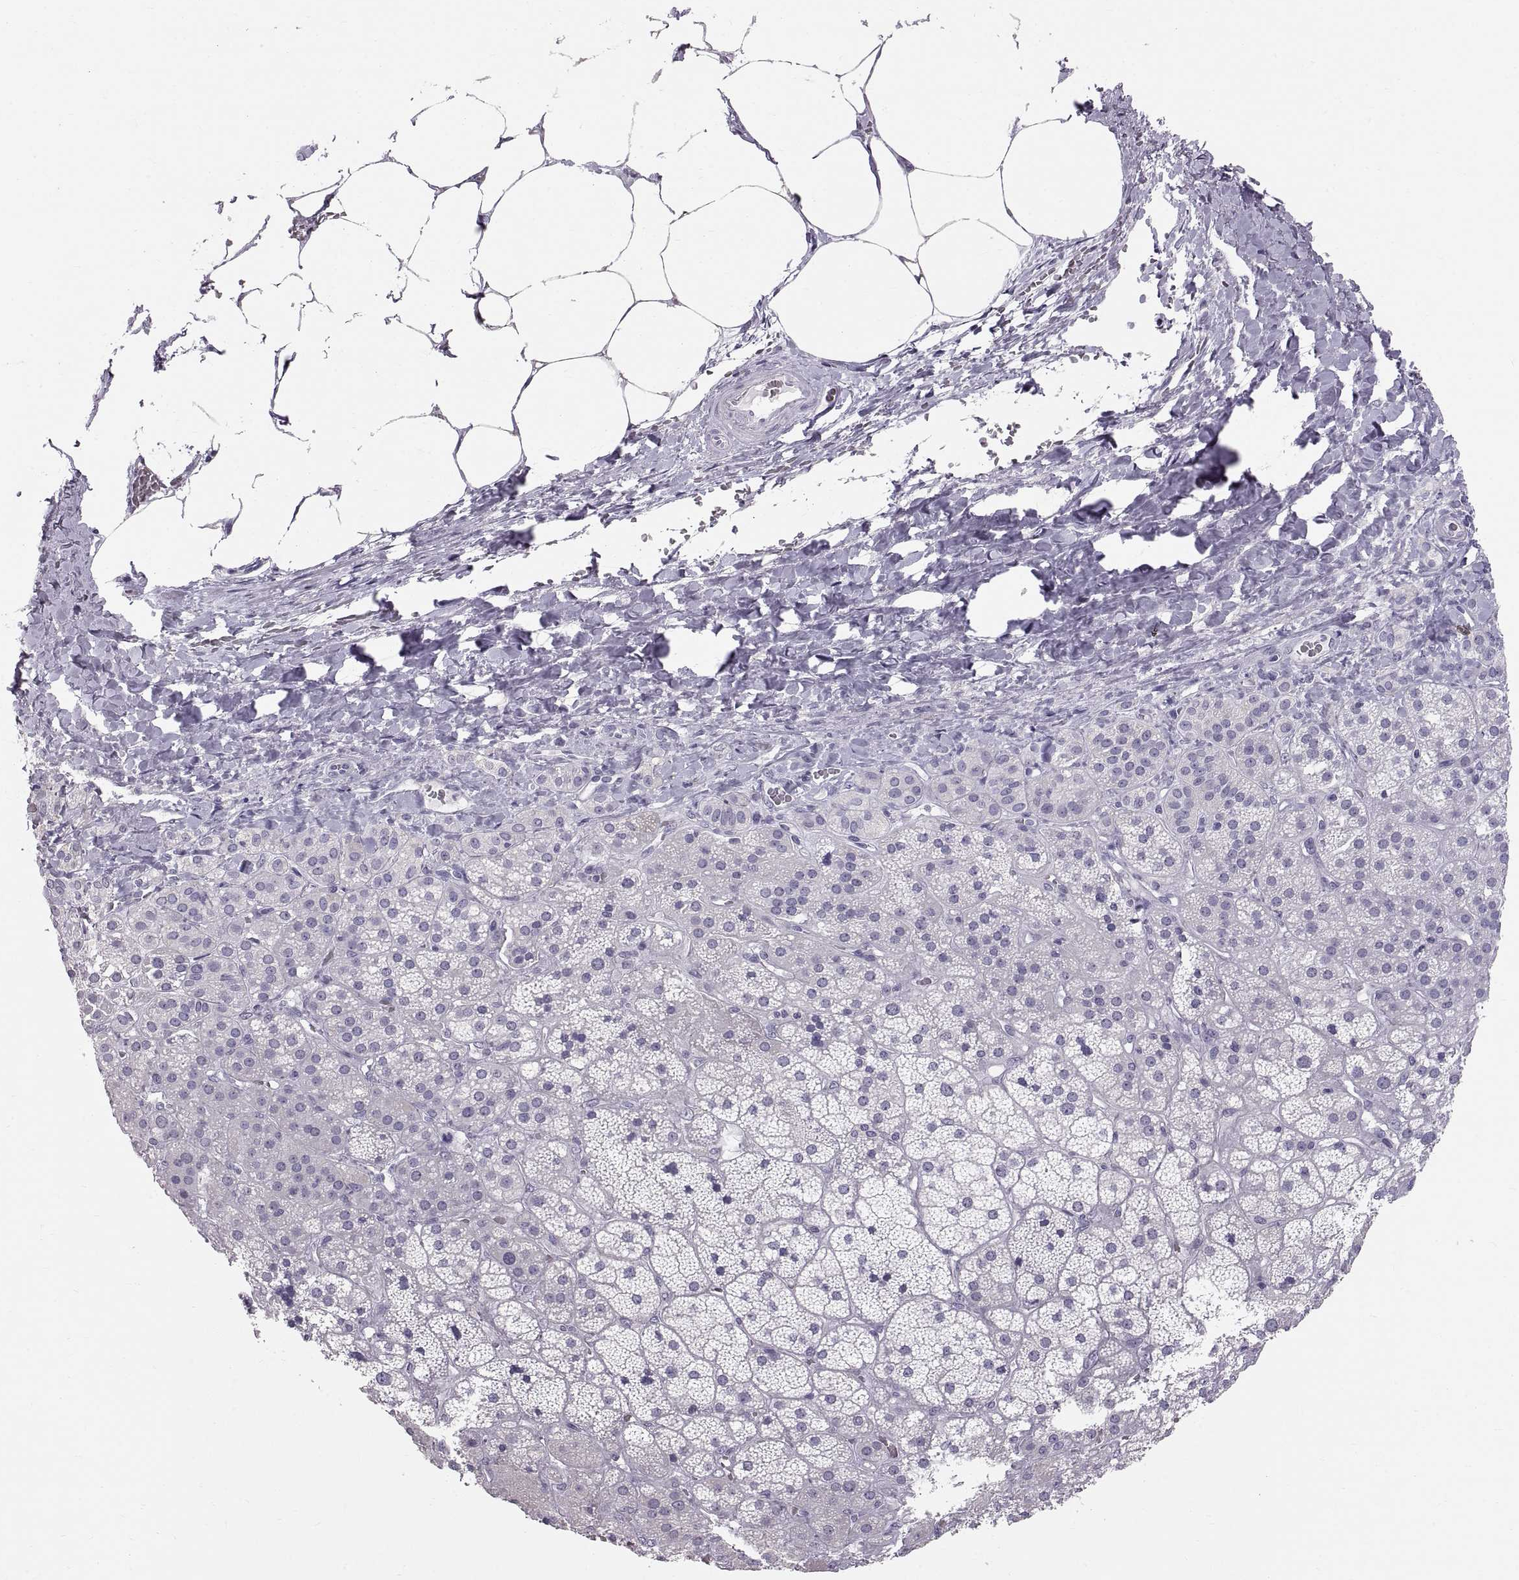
{"staining": {"intensity": "negative", "quantity": "none", "location": "none"}, "tissue": "adrenal gland", "cell_type": "Glandular cells", "image_type": "normal", "snomed": [{"axis": "morphology", "description": "Normal tissue, NOS"}, {"axis": "topography", "description": "Adrenal gland"}], "caption": "High magnification brightfield microscopy of unremarkable adrenal gland stained with DAB (brown) and counterstained with hematoxylin (blue): glandular cells show no significant staining.", "gene": "WBP2NL", "patient": {"sex": "male", "age": 57}}